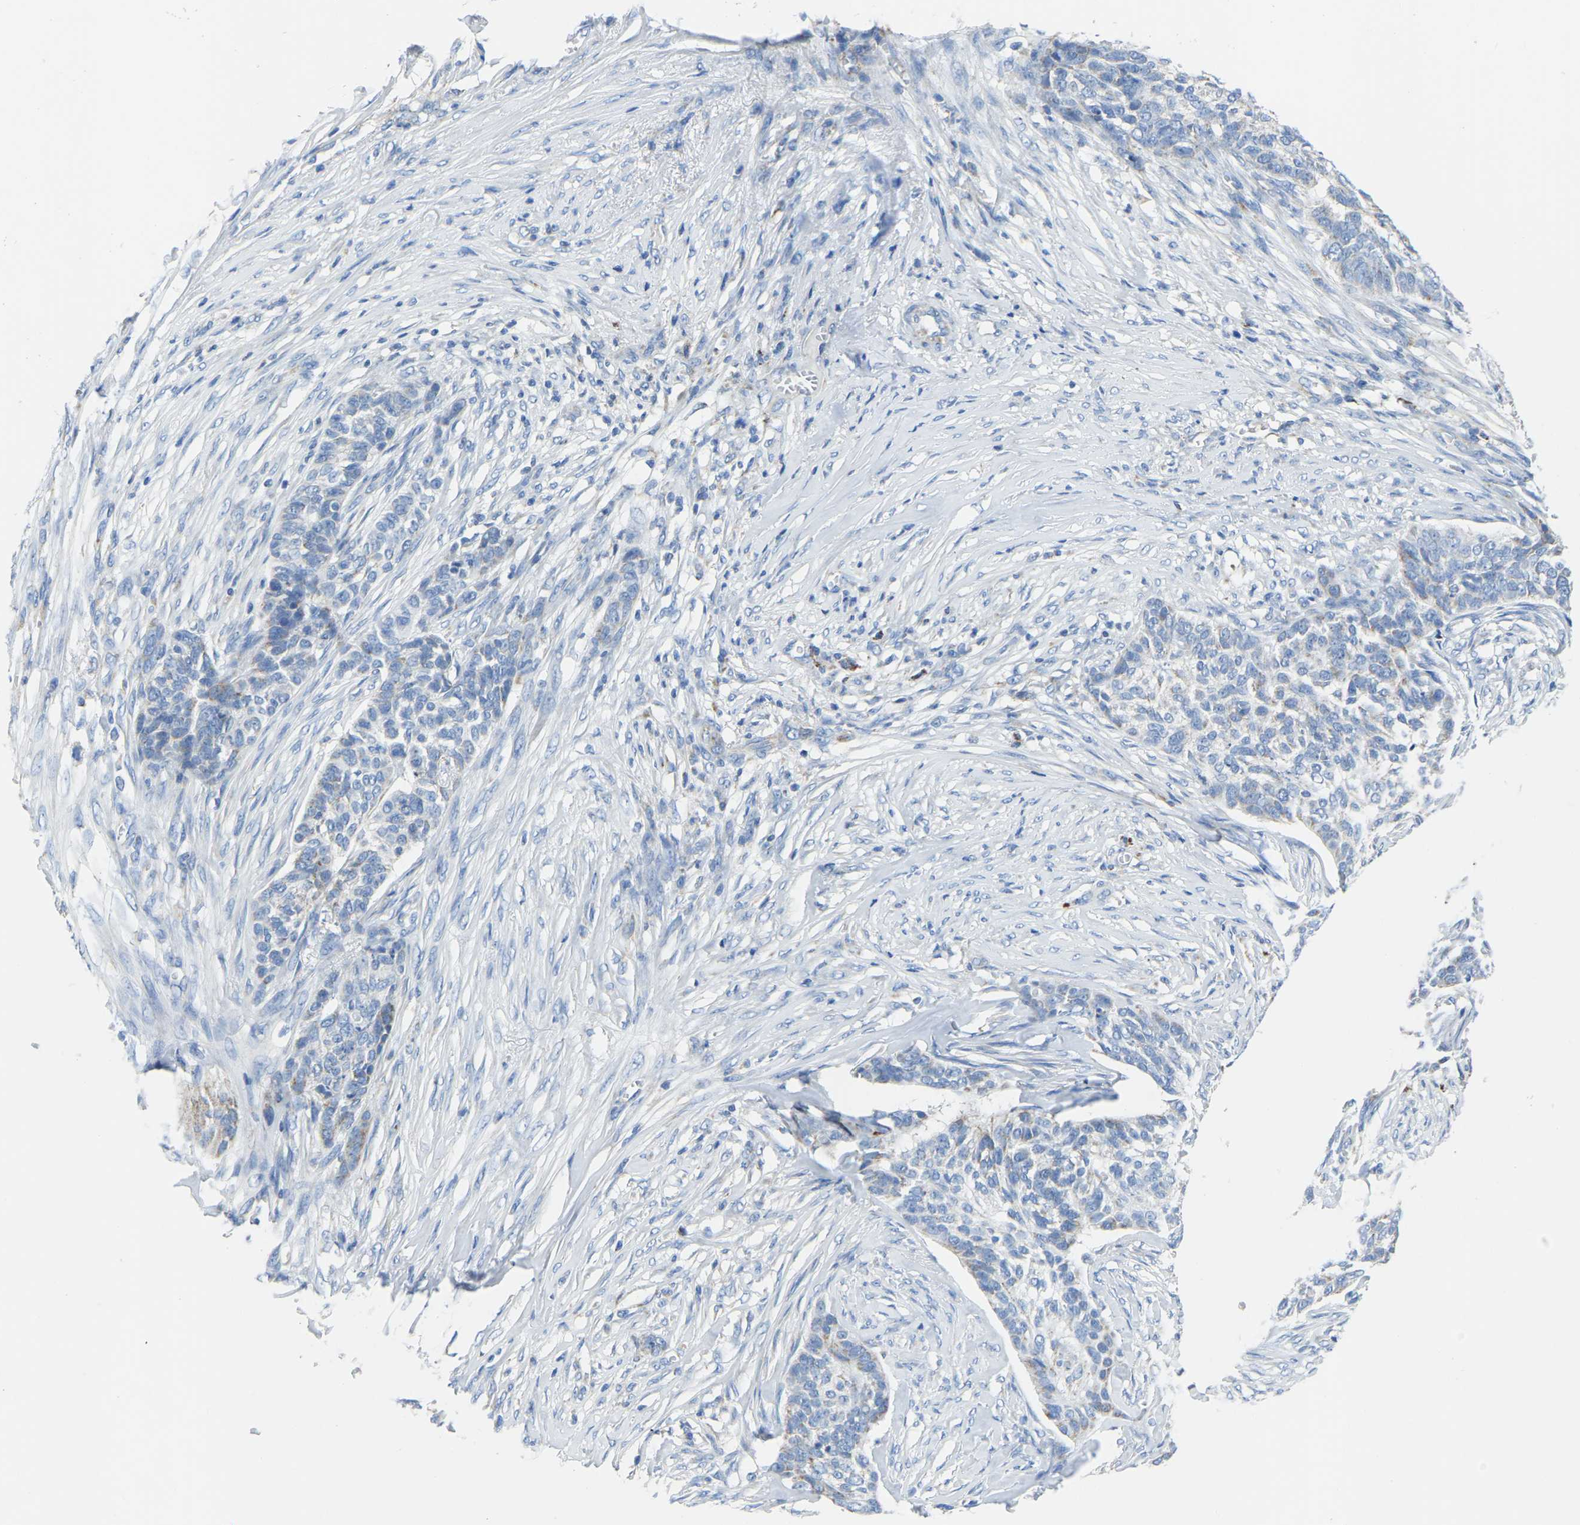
{"staining": {"intensity": "weak", "quantity": "<25%", "location": "cytoplasmic/membranous"}, "tissue": "skin cancer", "cell_type": "Tumor cells", "image_type": "cancer", "snomed": [{"axis": "morphology", "description": "Basal cell carcinoma"}, {"axis": "topography", "description": "Skin"}], "caption": "An image of human skin basal cell carcinoma is negative for staining in tumor cells.", "gene": "ETFA", "patient": {"sex": "male", "age": 85}}